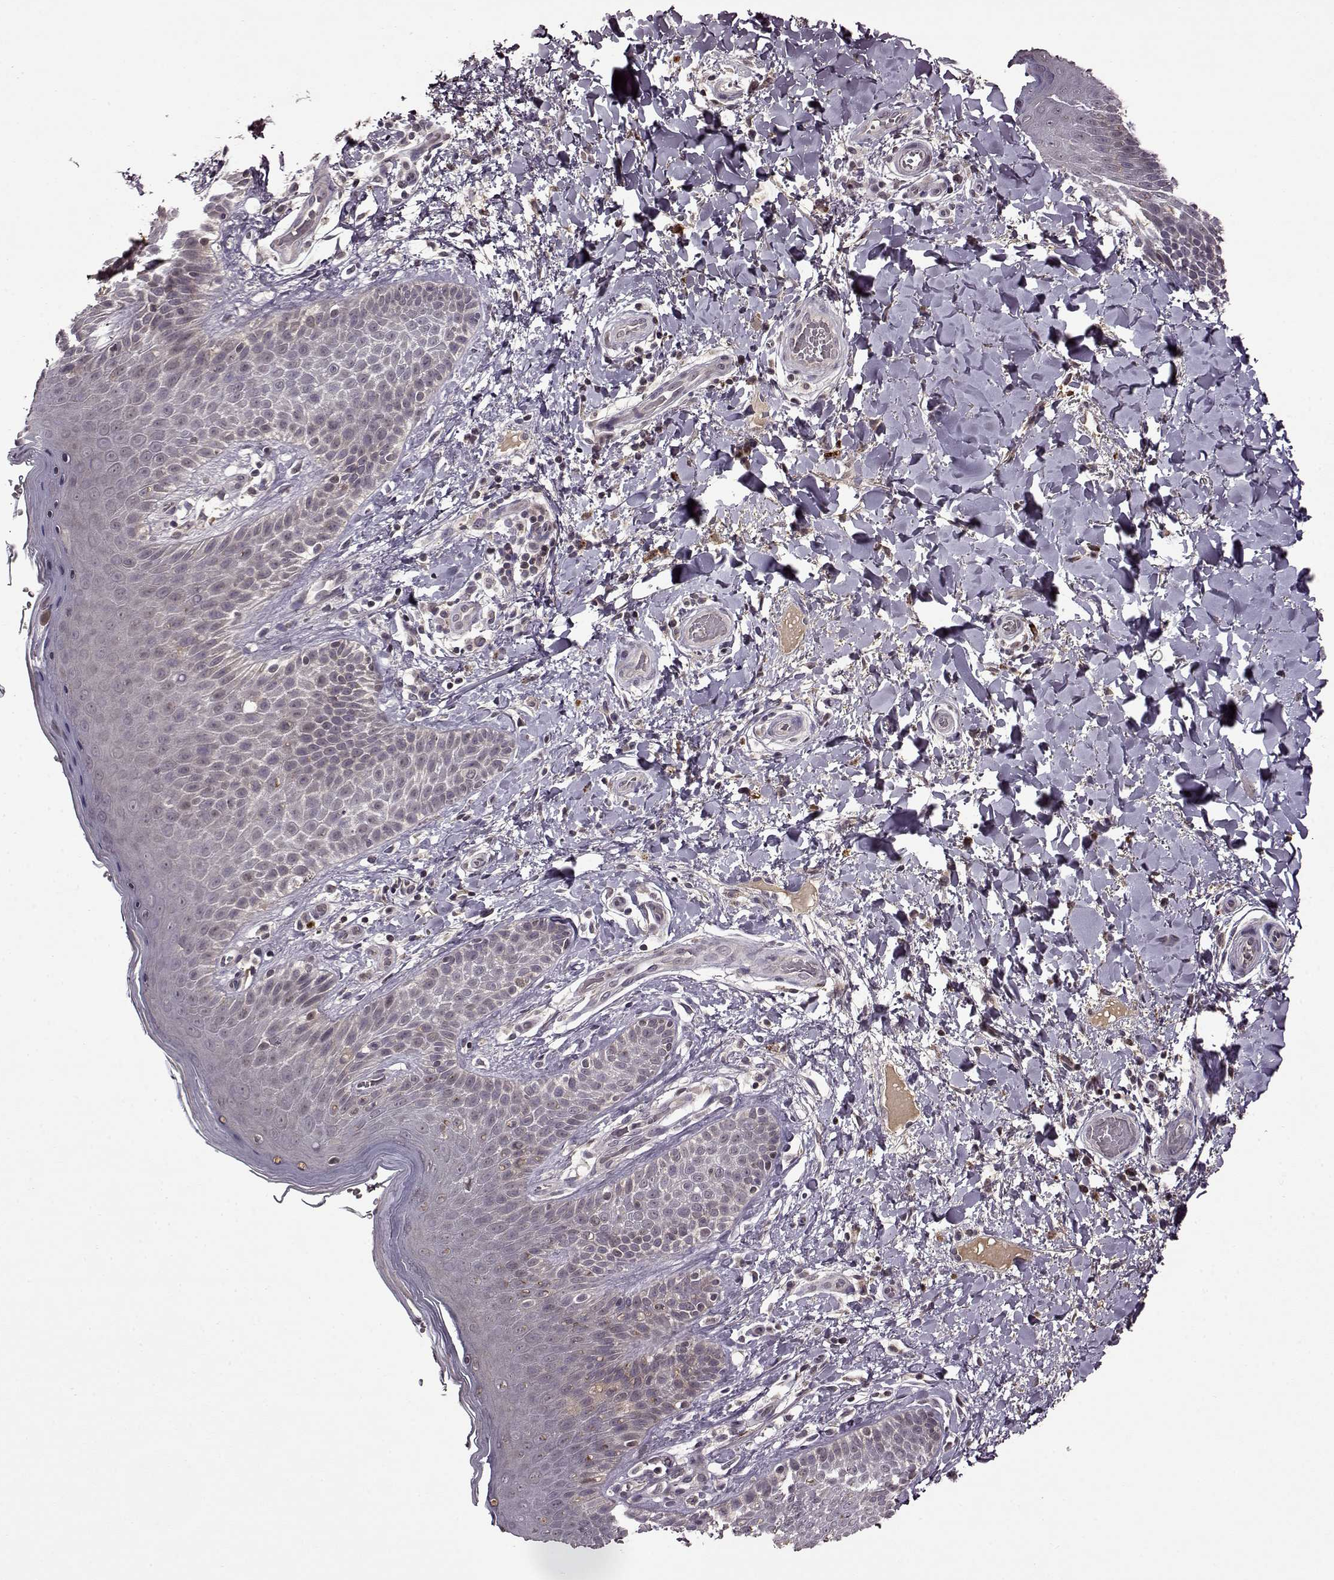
{"staining": {"intensity": "negative", "quantity": "none", "location": "none"}, "tissue": "skin", "cell_type": "Epidermal cells", "image_type": "normal", "snomed": [{"axis": "morphology", "description": "Normal tissue, NOS"}, {"axis": "topography", "description": "Anal"}], "caption": "Immunohistochemistry (IHC) histopathology image of unremarkable skin: skin stained with DAB displays no significant protein staining in epidermal cells. (Brightfield microscopy of DAB (3,3'-diaminobenzidine) IHC at high magnification).", "gene": "MAIP1", "patient": {"sex": "male", "age": 36}}